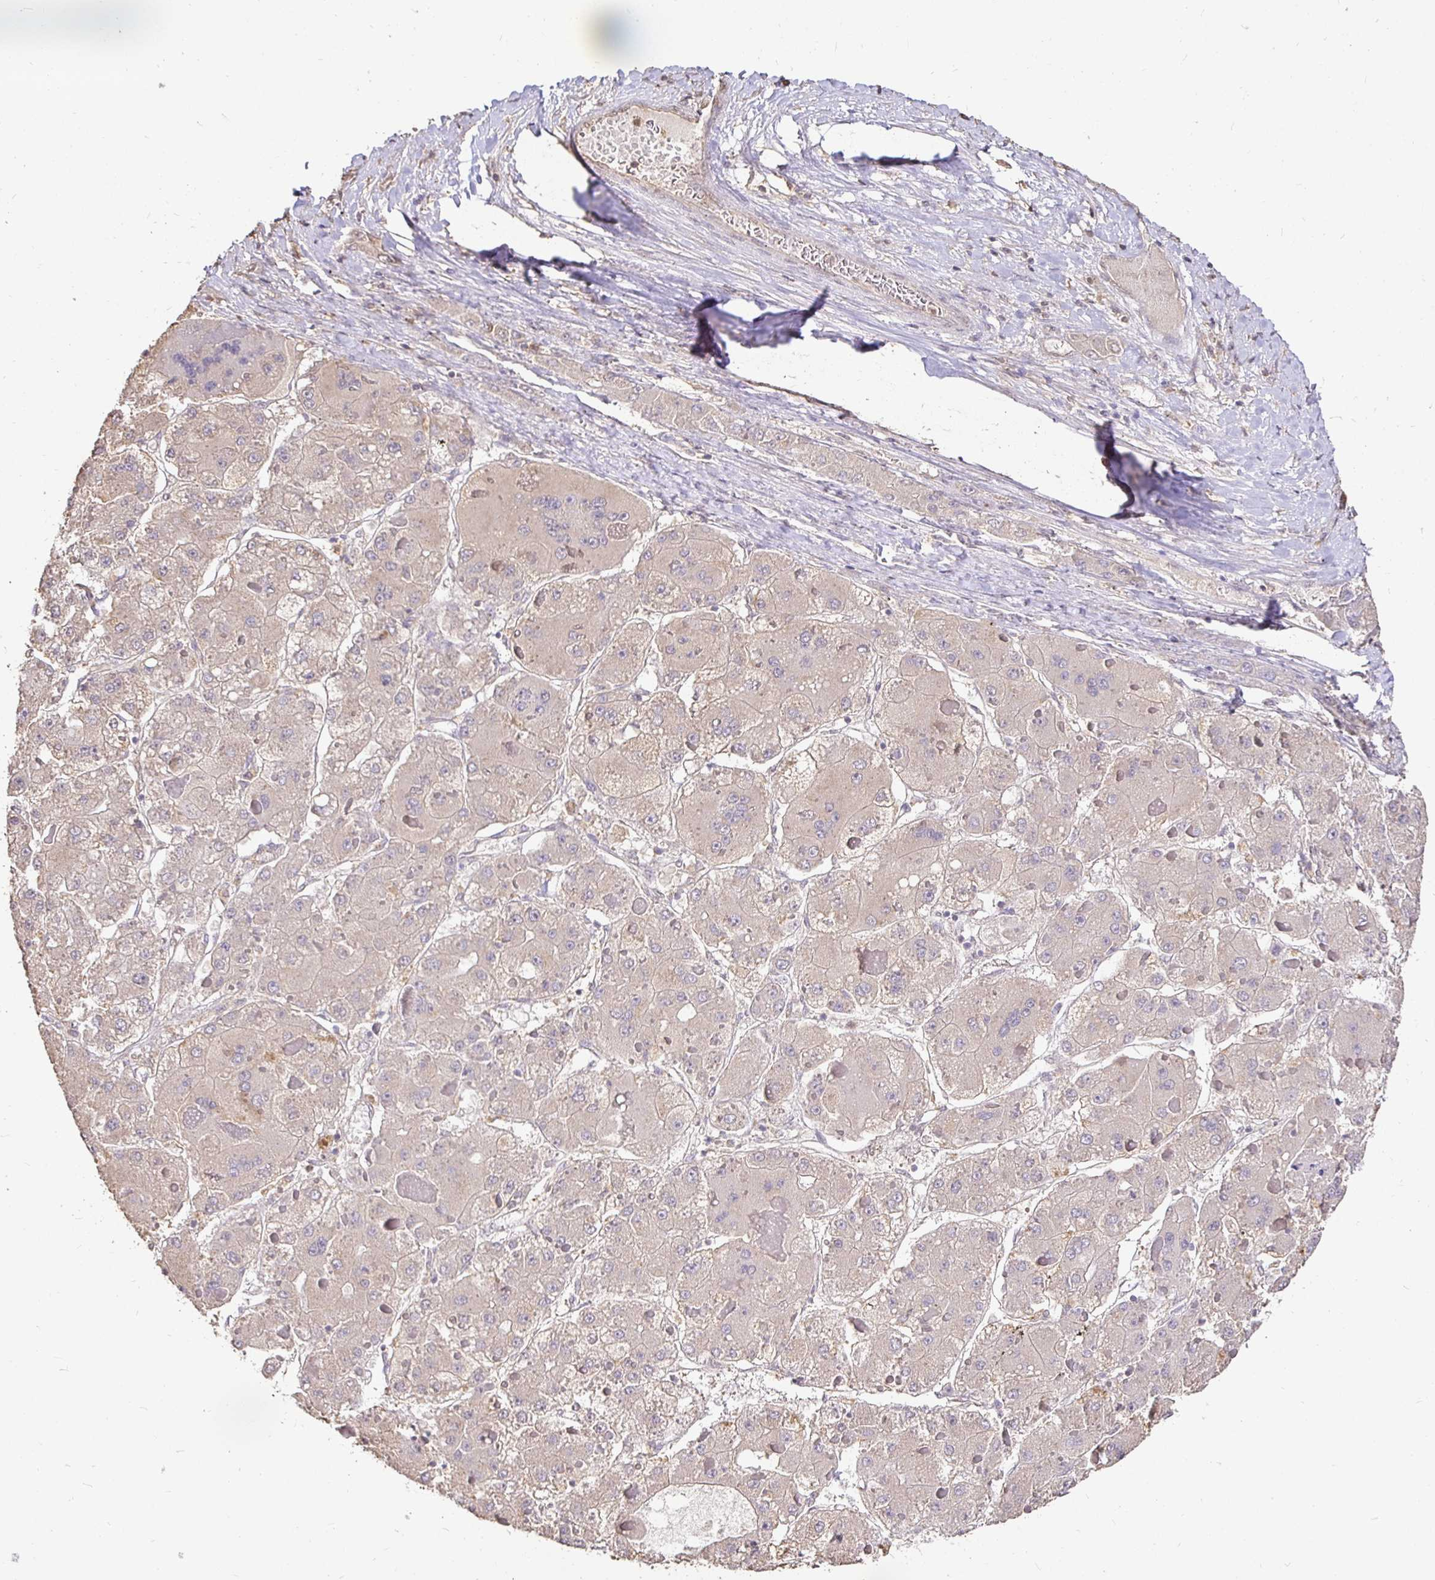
{"staining": {"intensity": "negative", "quantity": "none", "location": "none"}, "tissue": "liver cancer", "cell_type": "Tumor cells", "image_type": "cancer", "snomed": [{"axis": "morphology", "description": "Carcinoma, Hepatocellular, NOS"}, {"axis": "topography", "description": "Liver"}], "caption": "Tumor cells are negative for protein expression in human hepatocellular carcinoma (liver). (DAB immunohistochemistry (IHC) visualized using brightfield microscopy, high magnification).", "gene": "MAPK8IP3", "patient": {"sex": "female", "age": 73}}